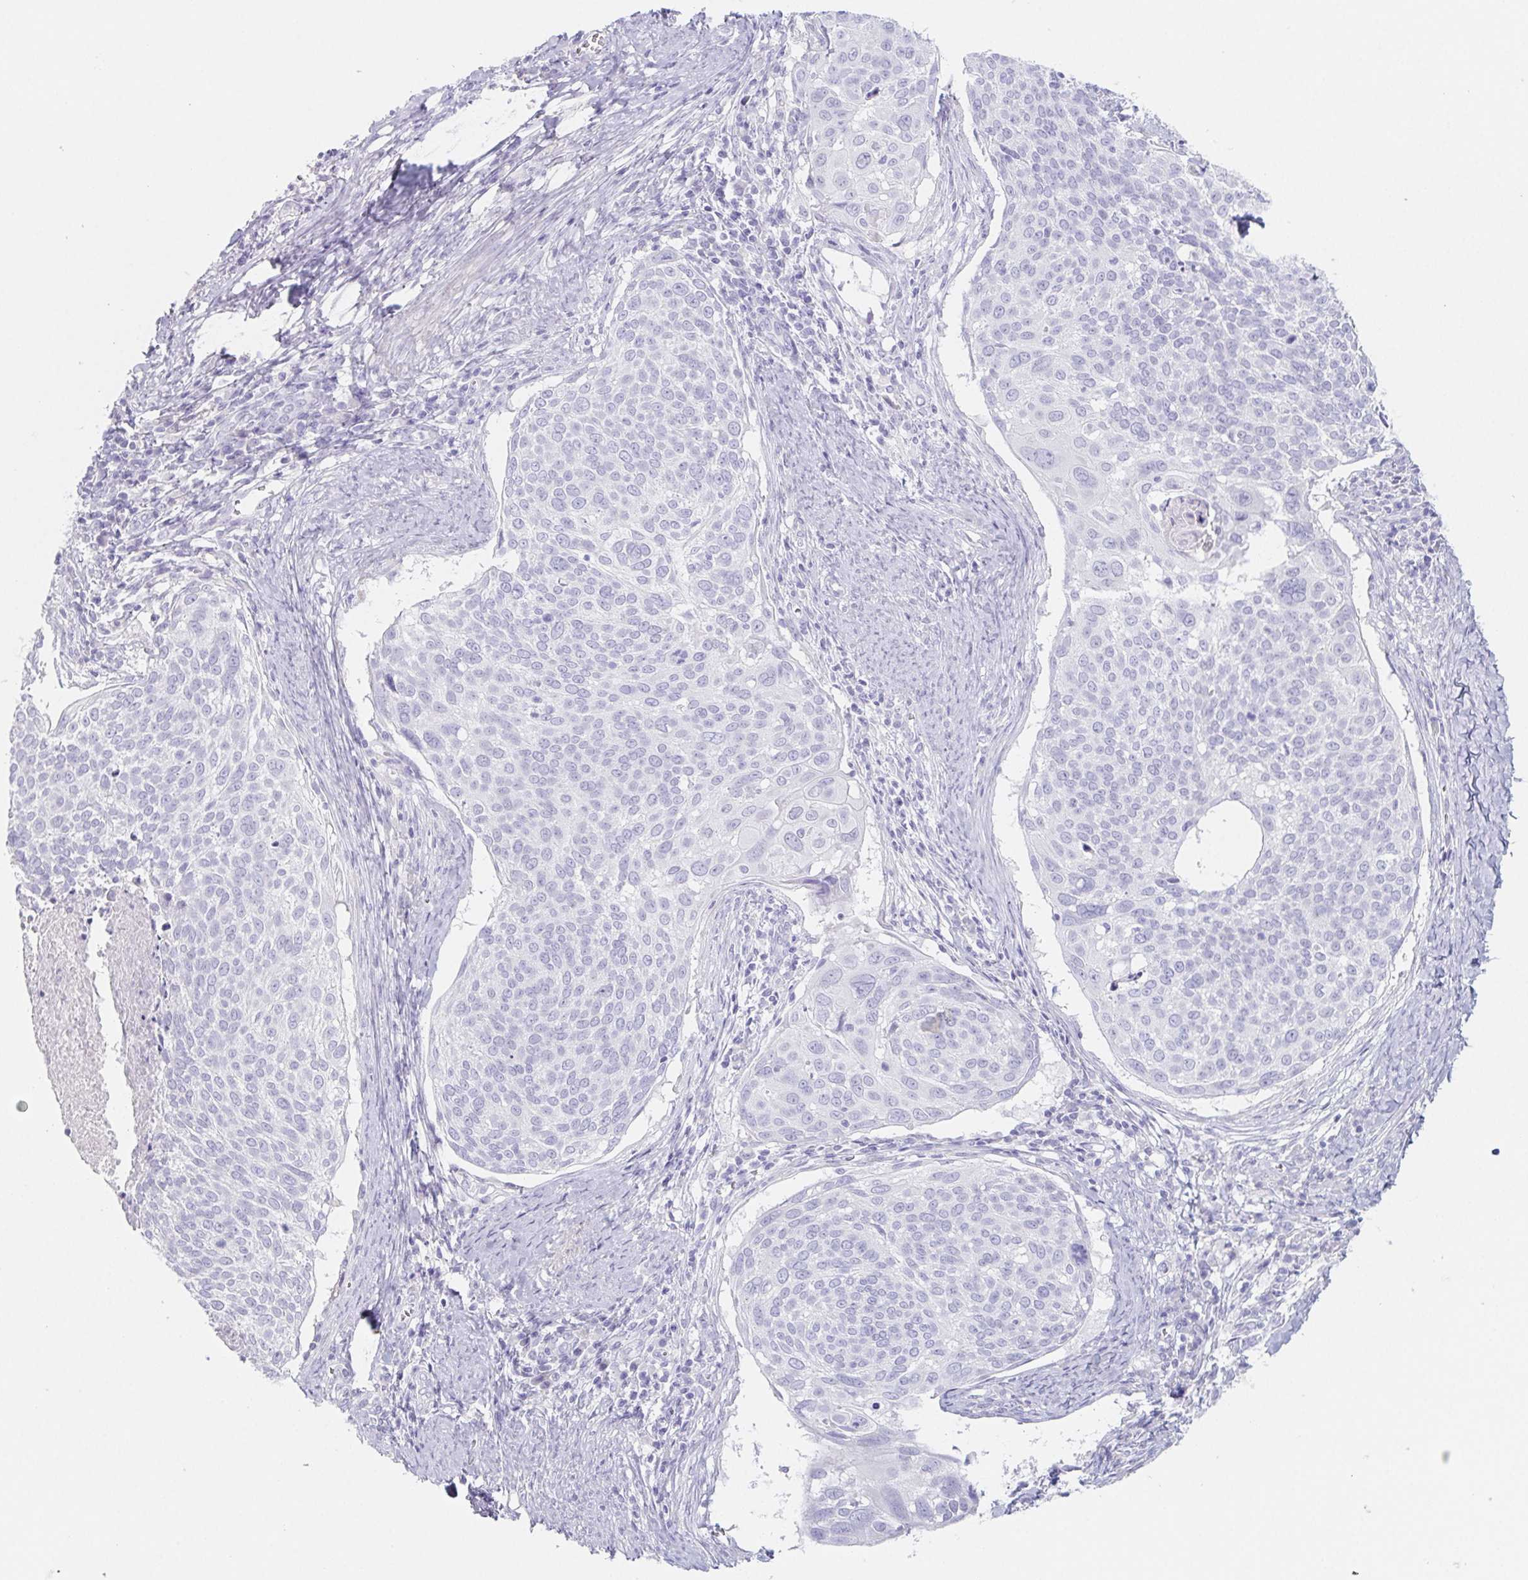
{"staining": {"intensity": "negative", "quantity": "none", "location": "none"}, "tissue": "cervical cancer", "cell_type": "Tumor cells", "image_type": "cancer", "snomed": [{"axis": "morphology", "description": "Squamous cell carcinoma, NOS"}, {"axis": "topography", "description": "Cervix"}], "caption": "Tumor cells show no significant positivity in cervical cancer. Brightfield microscopy of IHC stained with DAB (3,3'-diaminobenzidine) (brown) and hematoxylin (blue), captured at high magnification.", "gene": "HDGFL1", "patient": {"sex": "female", "age": 39}}